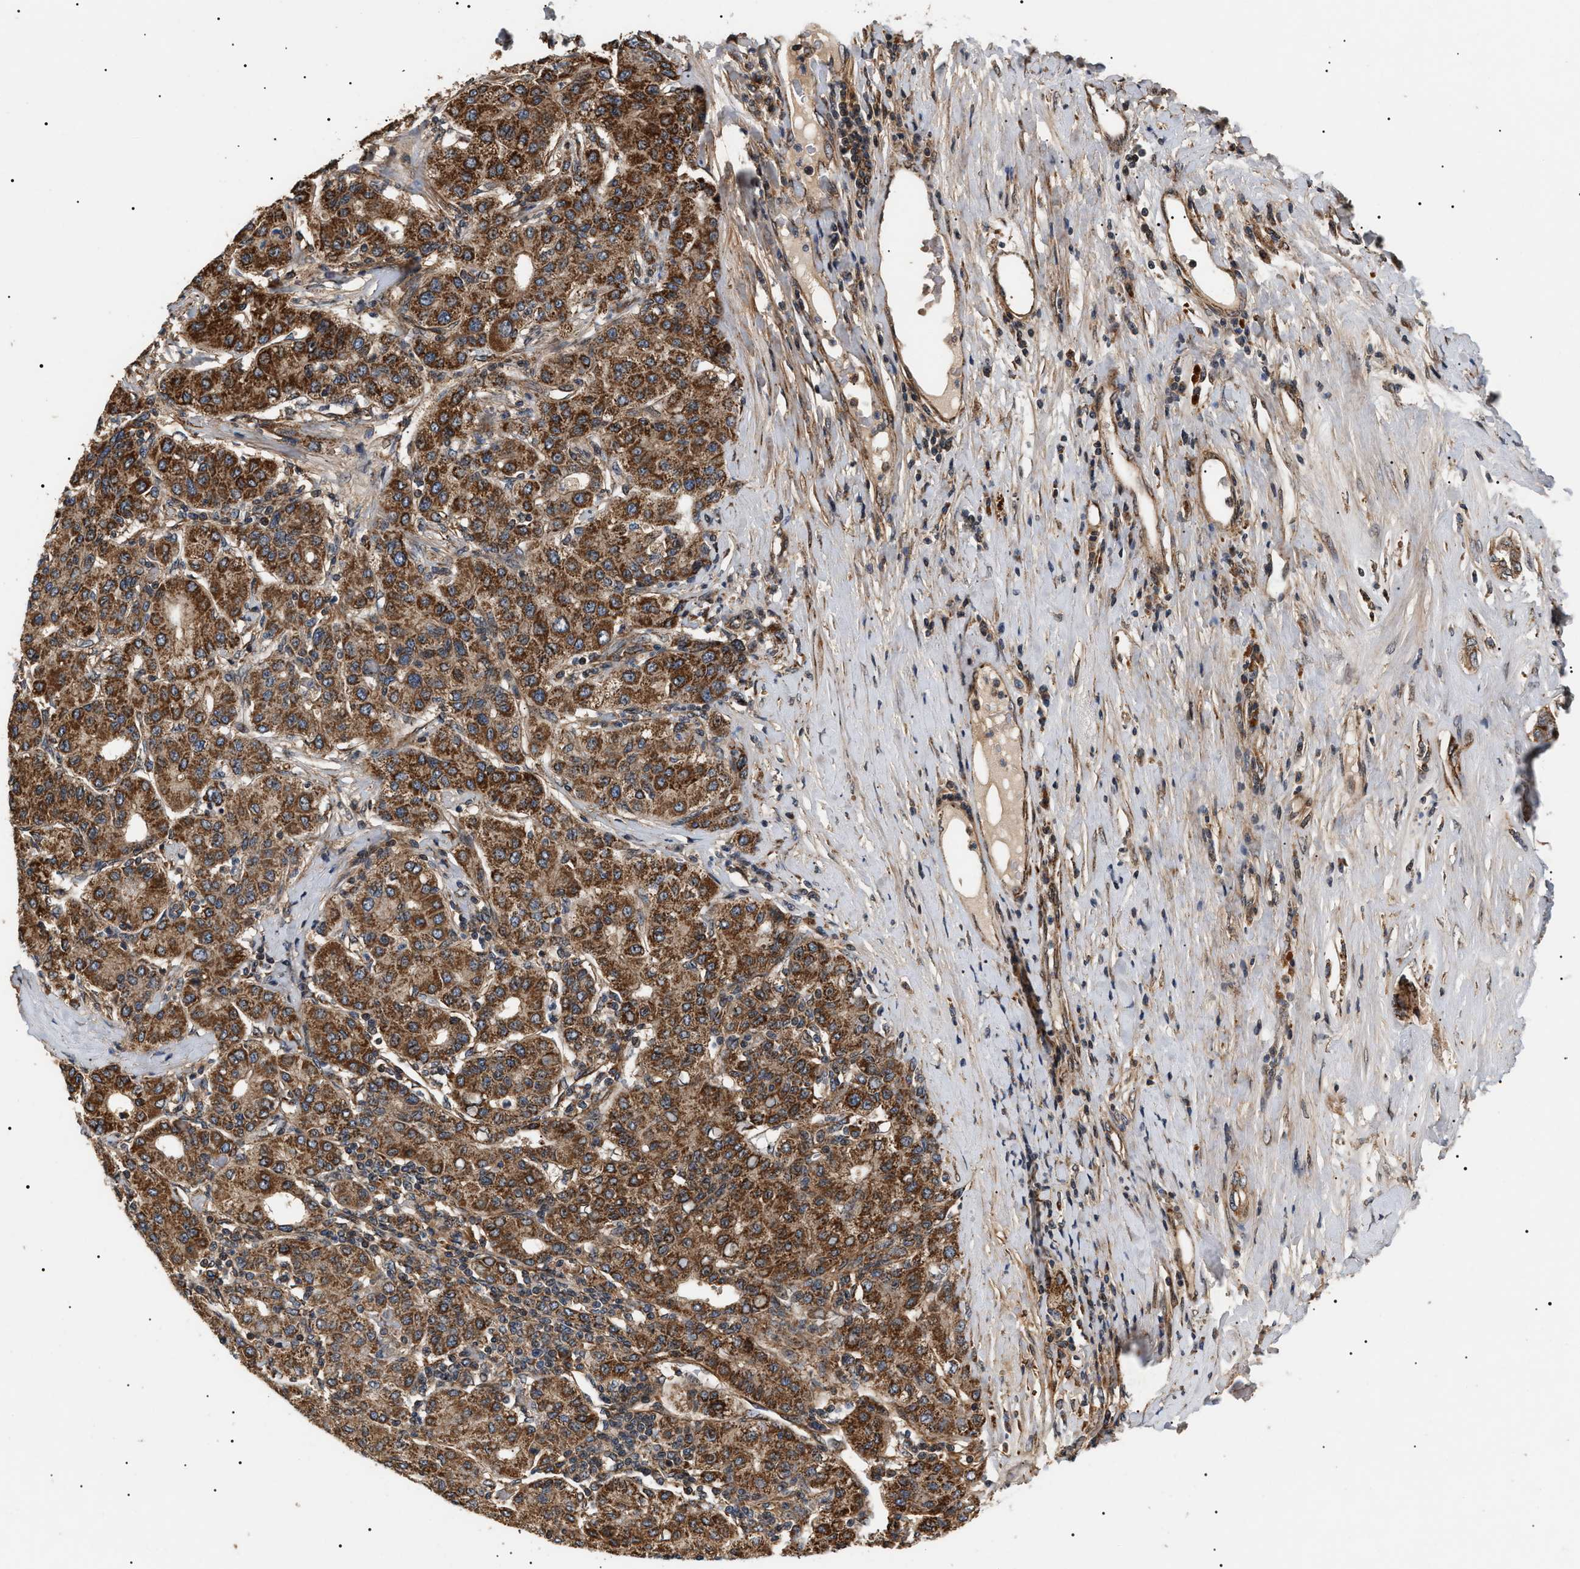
{"staining": {"intensity": "strong", "quantity": ">75%", "location": "cytoplasmic/membranous"}, "tissue": "liver cancer", "cell_type": "Tumor cells", "image_type": "cancer", "snomed": [{"axis": "morphology", "description": "Carcinoma, Hepatocellular, NOS"}, {"axis": "topography", "description": "Liver"}], "caption": "IHC micrograph of liver hepatocellular carcinoma stained for a protein (brown), which reveals high levels of strong cytoplasmic/membranous expression in about >75% of tumor cells.", "gene": "ZBTB26", "patient": {"sex": "male", "age": 65}}